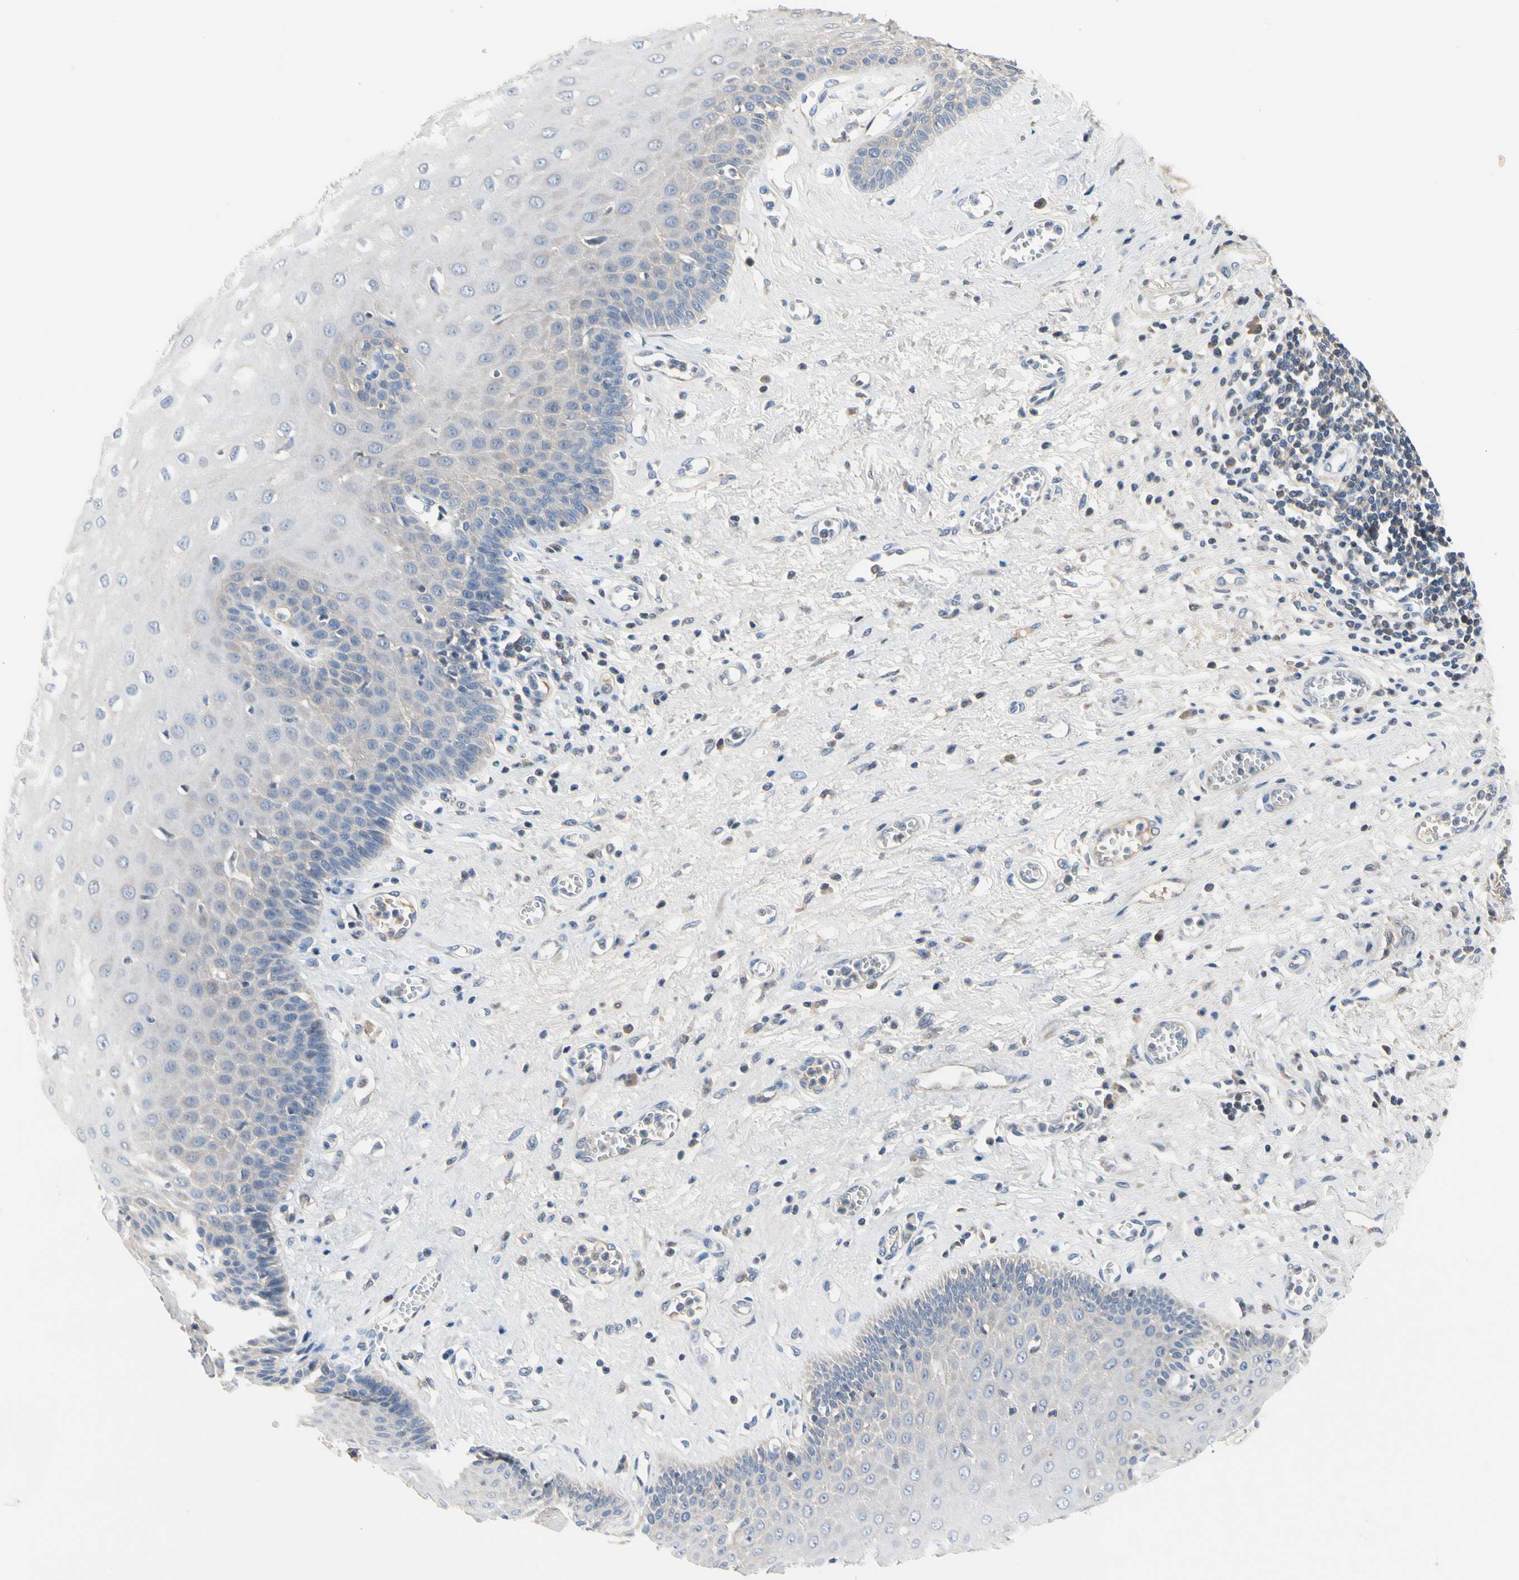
{"staining": {"intensity": "negative", "quantity": "none", "location": "none"}, "tissue": "esophagus", "cell_type": "Squamous epithelial cells", "image_type": "normal", "snomed": [{"axis": "morphology", "description": "Normal tissue, NOS"}, {"axis": "morphology", "description": "Squamous cell carcinoma, NOS"}, {"axis": "topography", "description": "Esophagus"}], "caption": "Protein analysis of benign esophagus demonstrates no significant positivity in squamous epithelial cells. (DAB IHC, high magnification).", "gene": "ECRG4", "patient": {"sex": "male", "age": 65}}